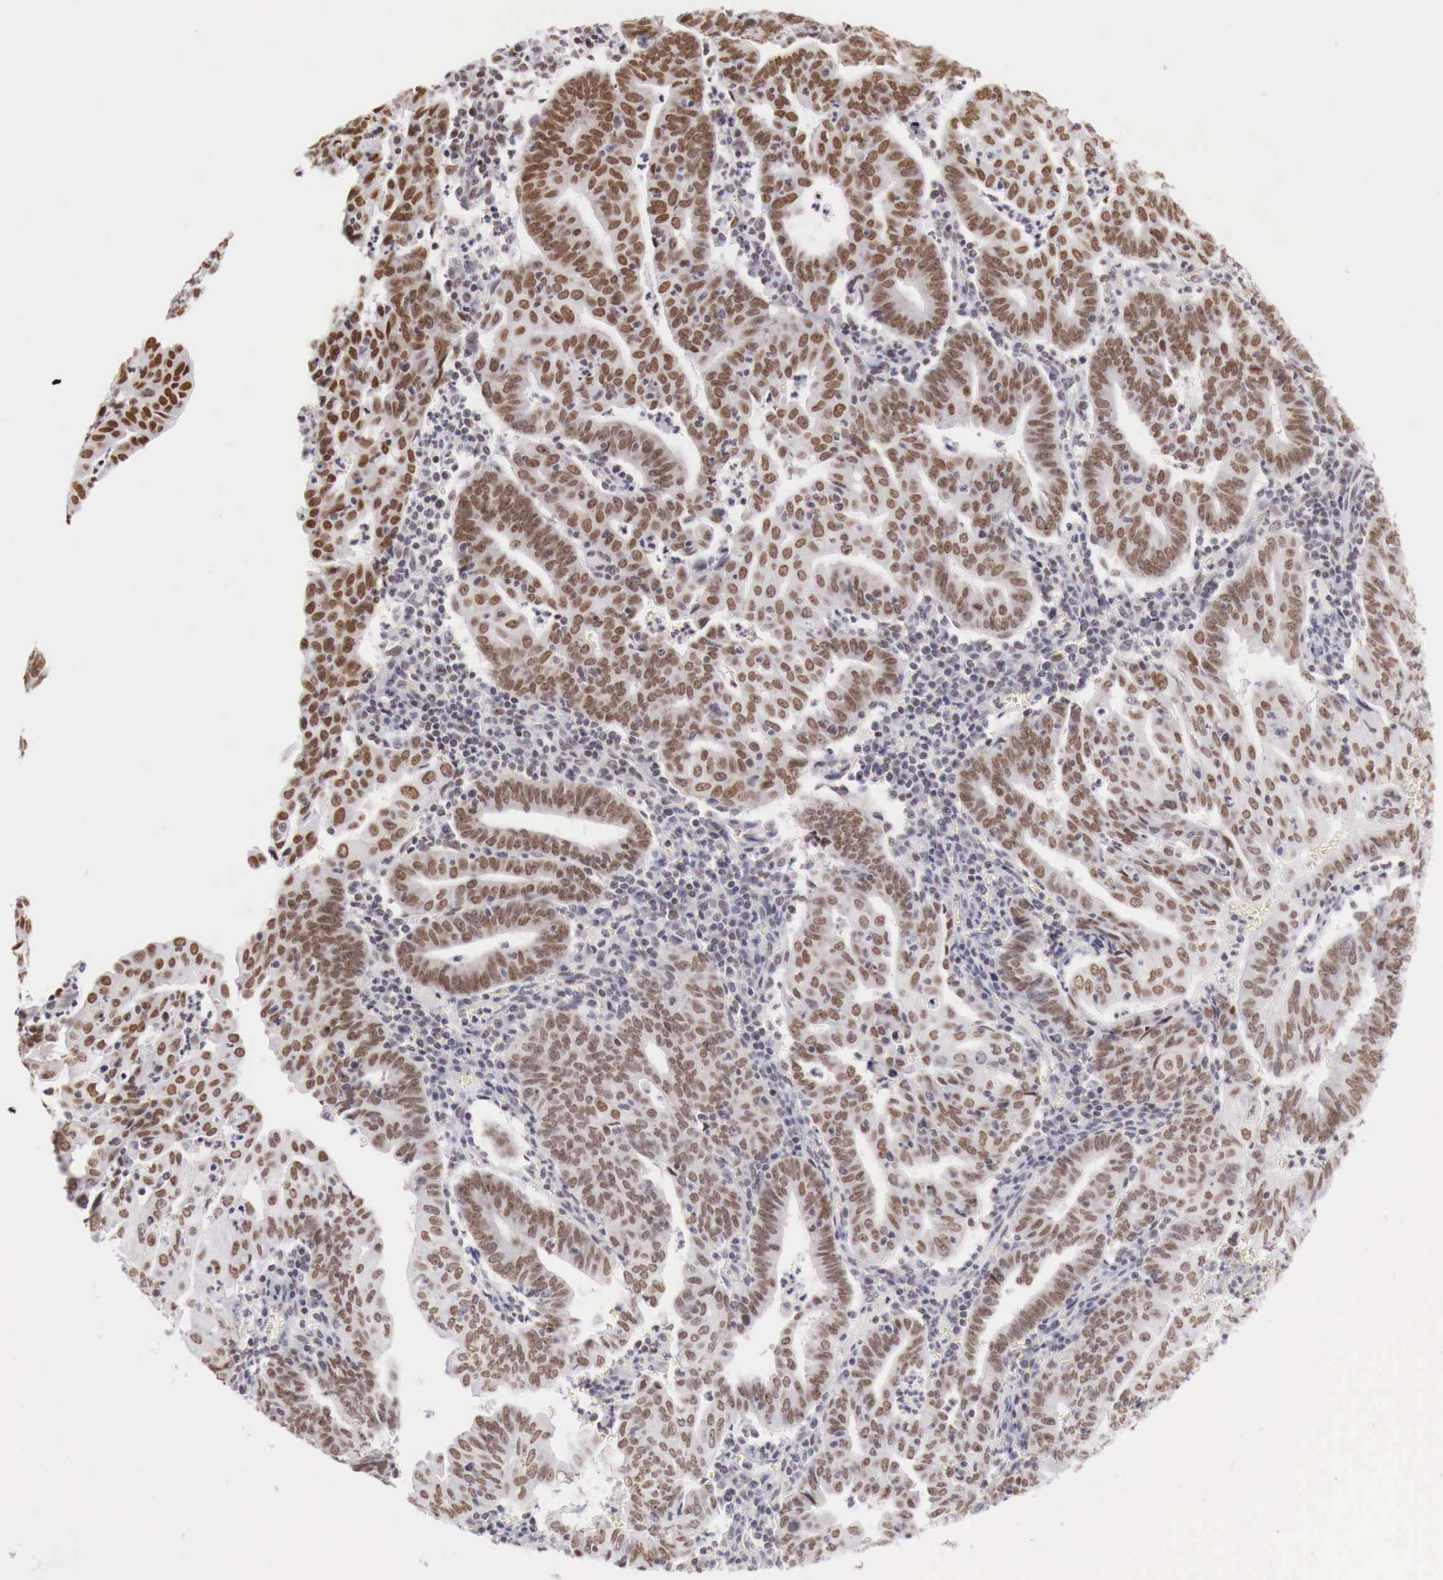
{"staining": {"intensity": "moderate", "quantity": "25%-75%", "location": "nuclear"}, "tissue": "endometrial cancer", "cell_type": "Tumor cells", "image_type": "cancer", "snomed": [{"axis": "morphology", "description": "Adenocarcinoma, NOS"}, {"axis": "topography", "description": "Endometrium"}], "caption": "Protein staining by immunohistochemistry (IHC) shows moderate nuclear staining in about 25%-75% of tumor cells in endometrial cancer.", "gene": "PHF14", "patient": {"sex": "female", "age": 60}}